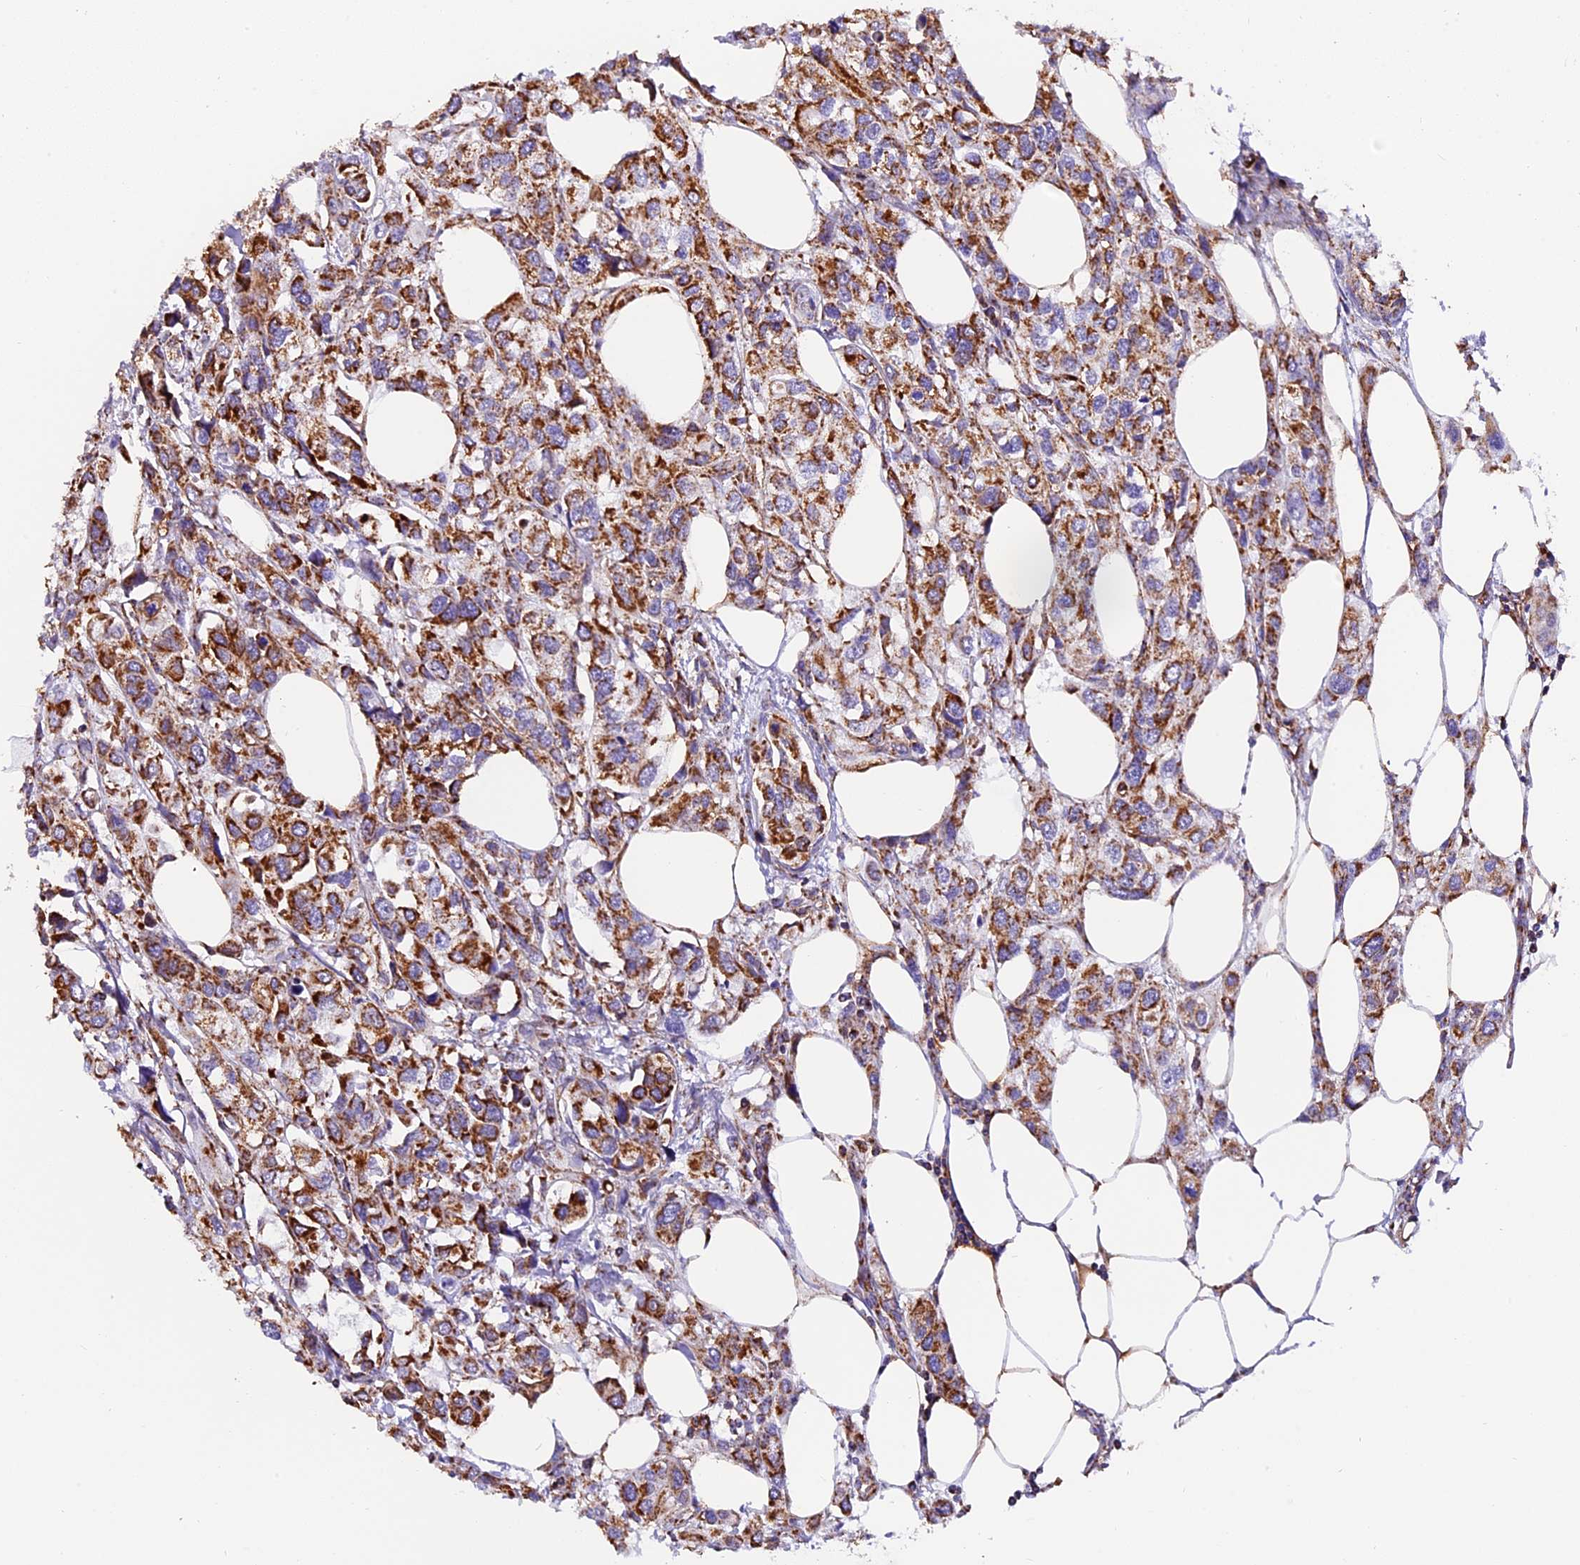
{"staining": {"intensity": "strong", "quantity": ">75%", "location": "cytoplasmic/membranous"}, "tissue": "urothelial cancer", "cell_type": "Tumor cells", "image_type": "cancer", "snomed": [{"axis": "morphology", "description": "Urothelial carcinoma, High grade"}, {"axis": "topography", "description": "Urinary bladder"}], "caption": "Brown immunohistochemical staining in urothelial cancer displays strong cytoplasmic/membranous expression in approximately >75% of tumor cells. (brown staining indicates protein expression, while blue staining denotes nuclei).", "gene": "NDUFA8", "patient": {"sex": "male", "age": 67}}